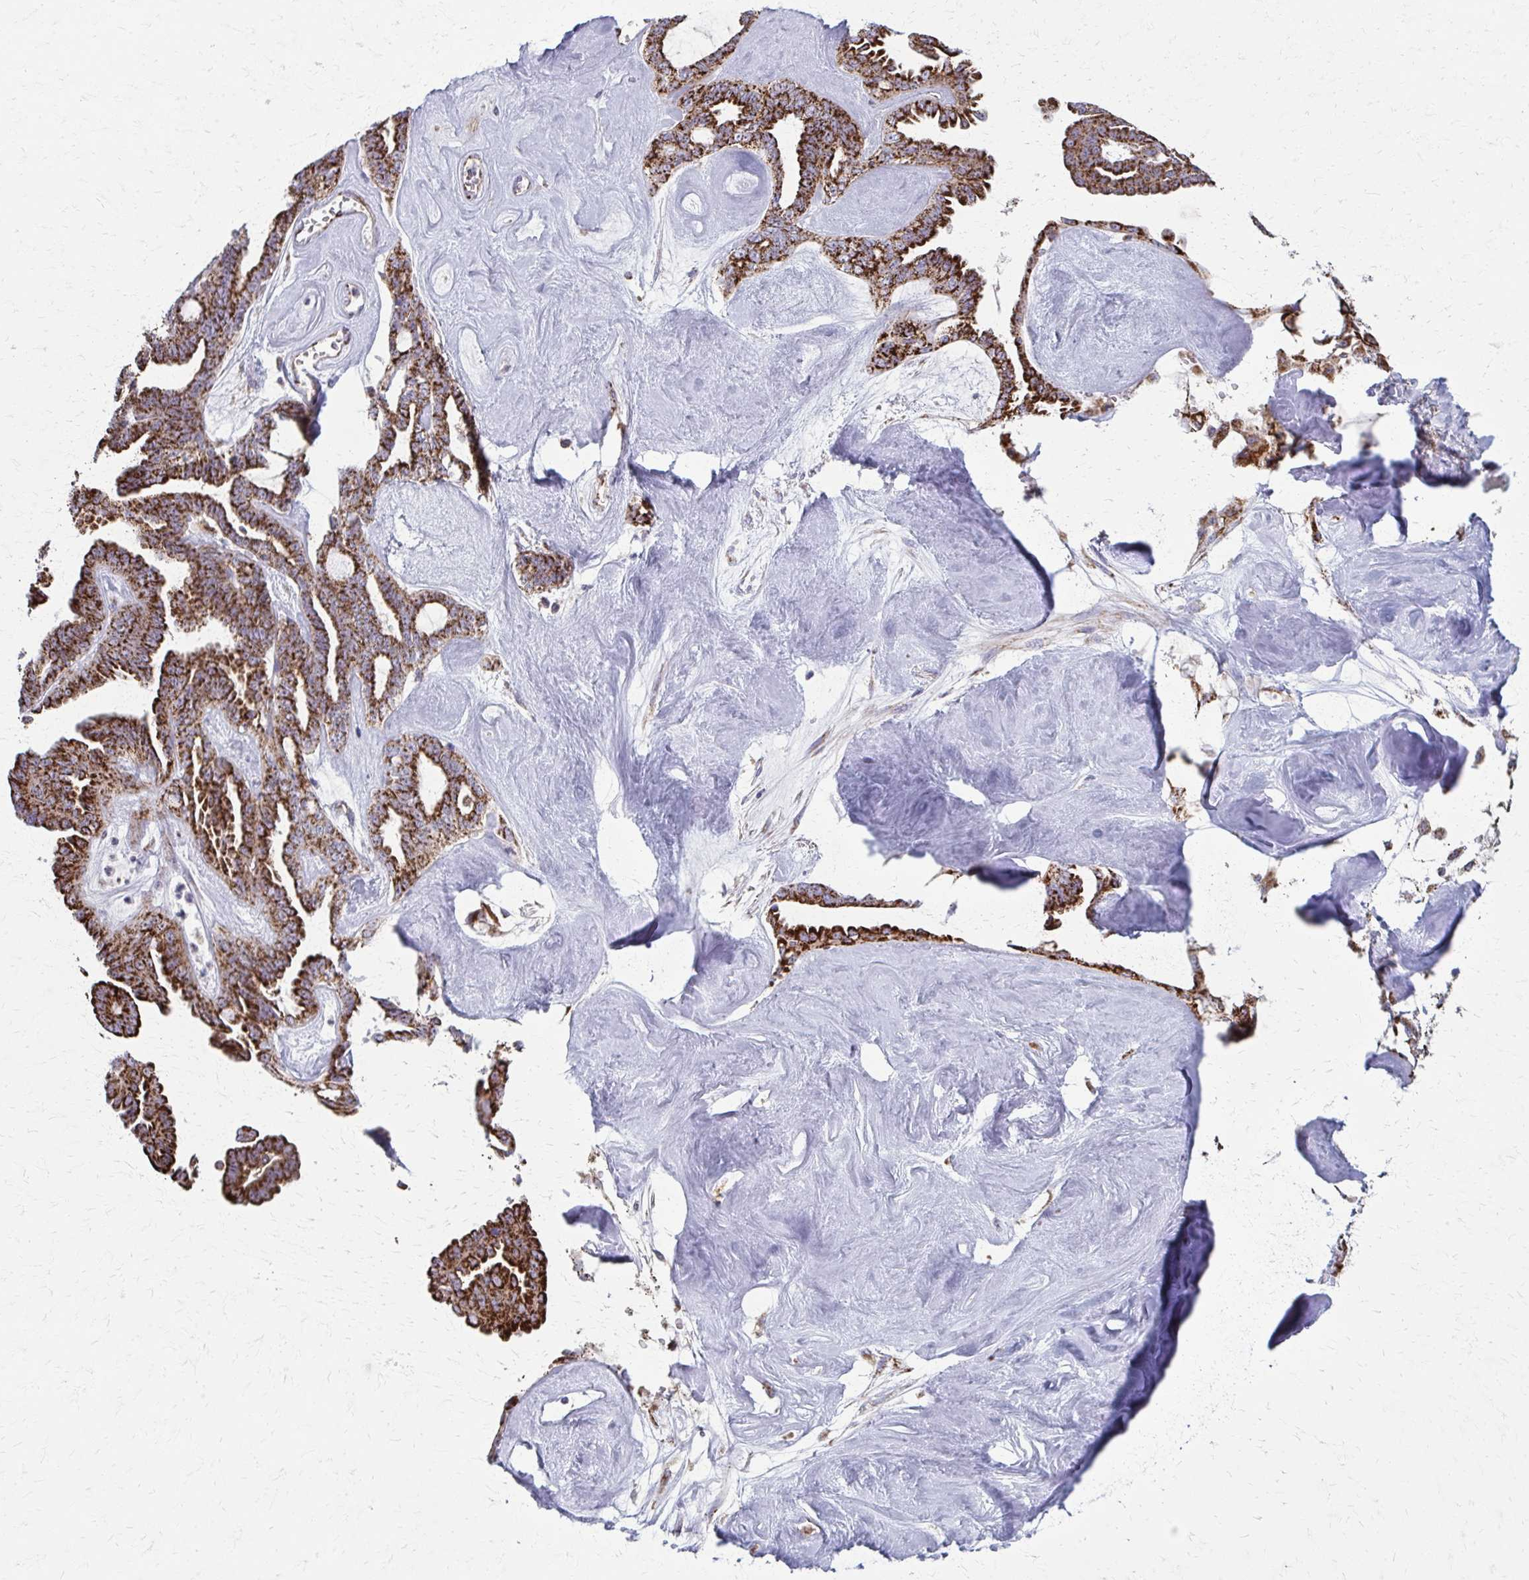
{"staining": {"intensity": "strong", "quantity": ">75%", "location": "cytoplasmic/membranous"}, "tissue": "ovarian cancer", "cell_type": "Tumor cells", "image_type": "cancer", "snomed": [{"axis": "morphology", "description": "Cystadenocarcinoma, serous, NOS"}, {"axis": "topography", "description": "Ovary"}], "caption": "About >75% of tumor cells in human ovarian cancer reveal strong cytoplasmic/membranous protein positivity as visualized by brown immunohistochemical staining.", "gene": "TVP23A", "patient": {"sex": "female", "age": 71}}